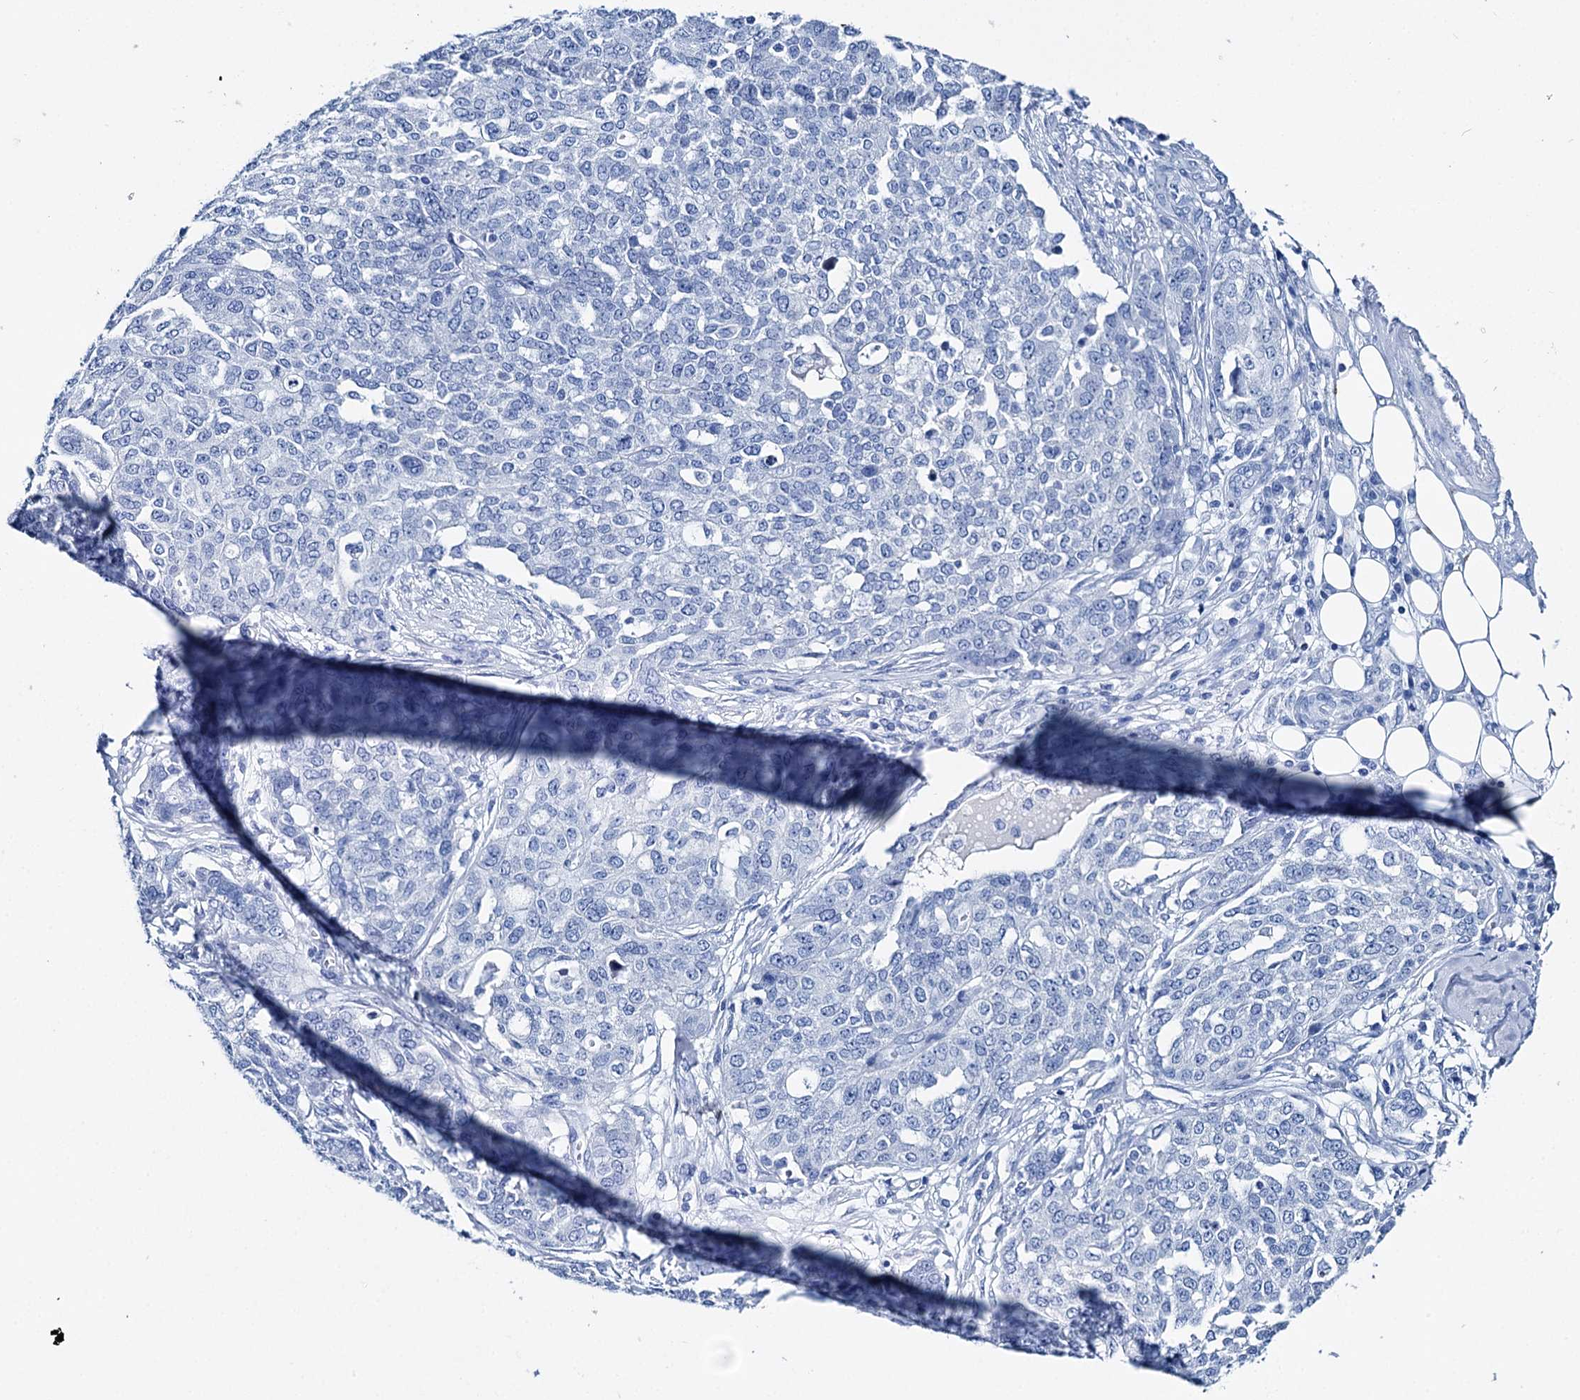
{"staining": {"intensity": "negative", "quantity": "none", "location": "none"}, "tissue": "ovarian cancer", "cell_type": "Tumor cells", "image_type": "cancer", "snomed": [{"axis": "morphology", "description": "Cystadenocarcinoma, serous, NOS"}, {"axis": "topography", "description": "Soft tissue"}, {"axis": "topography", "description": "Ovary"}], "caption": "Serous cystadenocarcinoma (ovarian) stained for a protein using IHC demonstrates no staining tumor cells.", "gene": "BRINP1", "patient": {"sex": "female", "age": 57}}